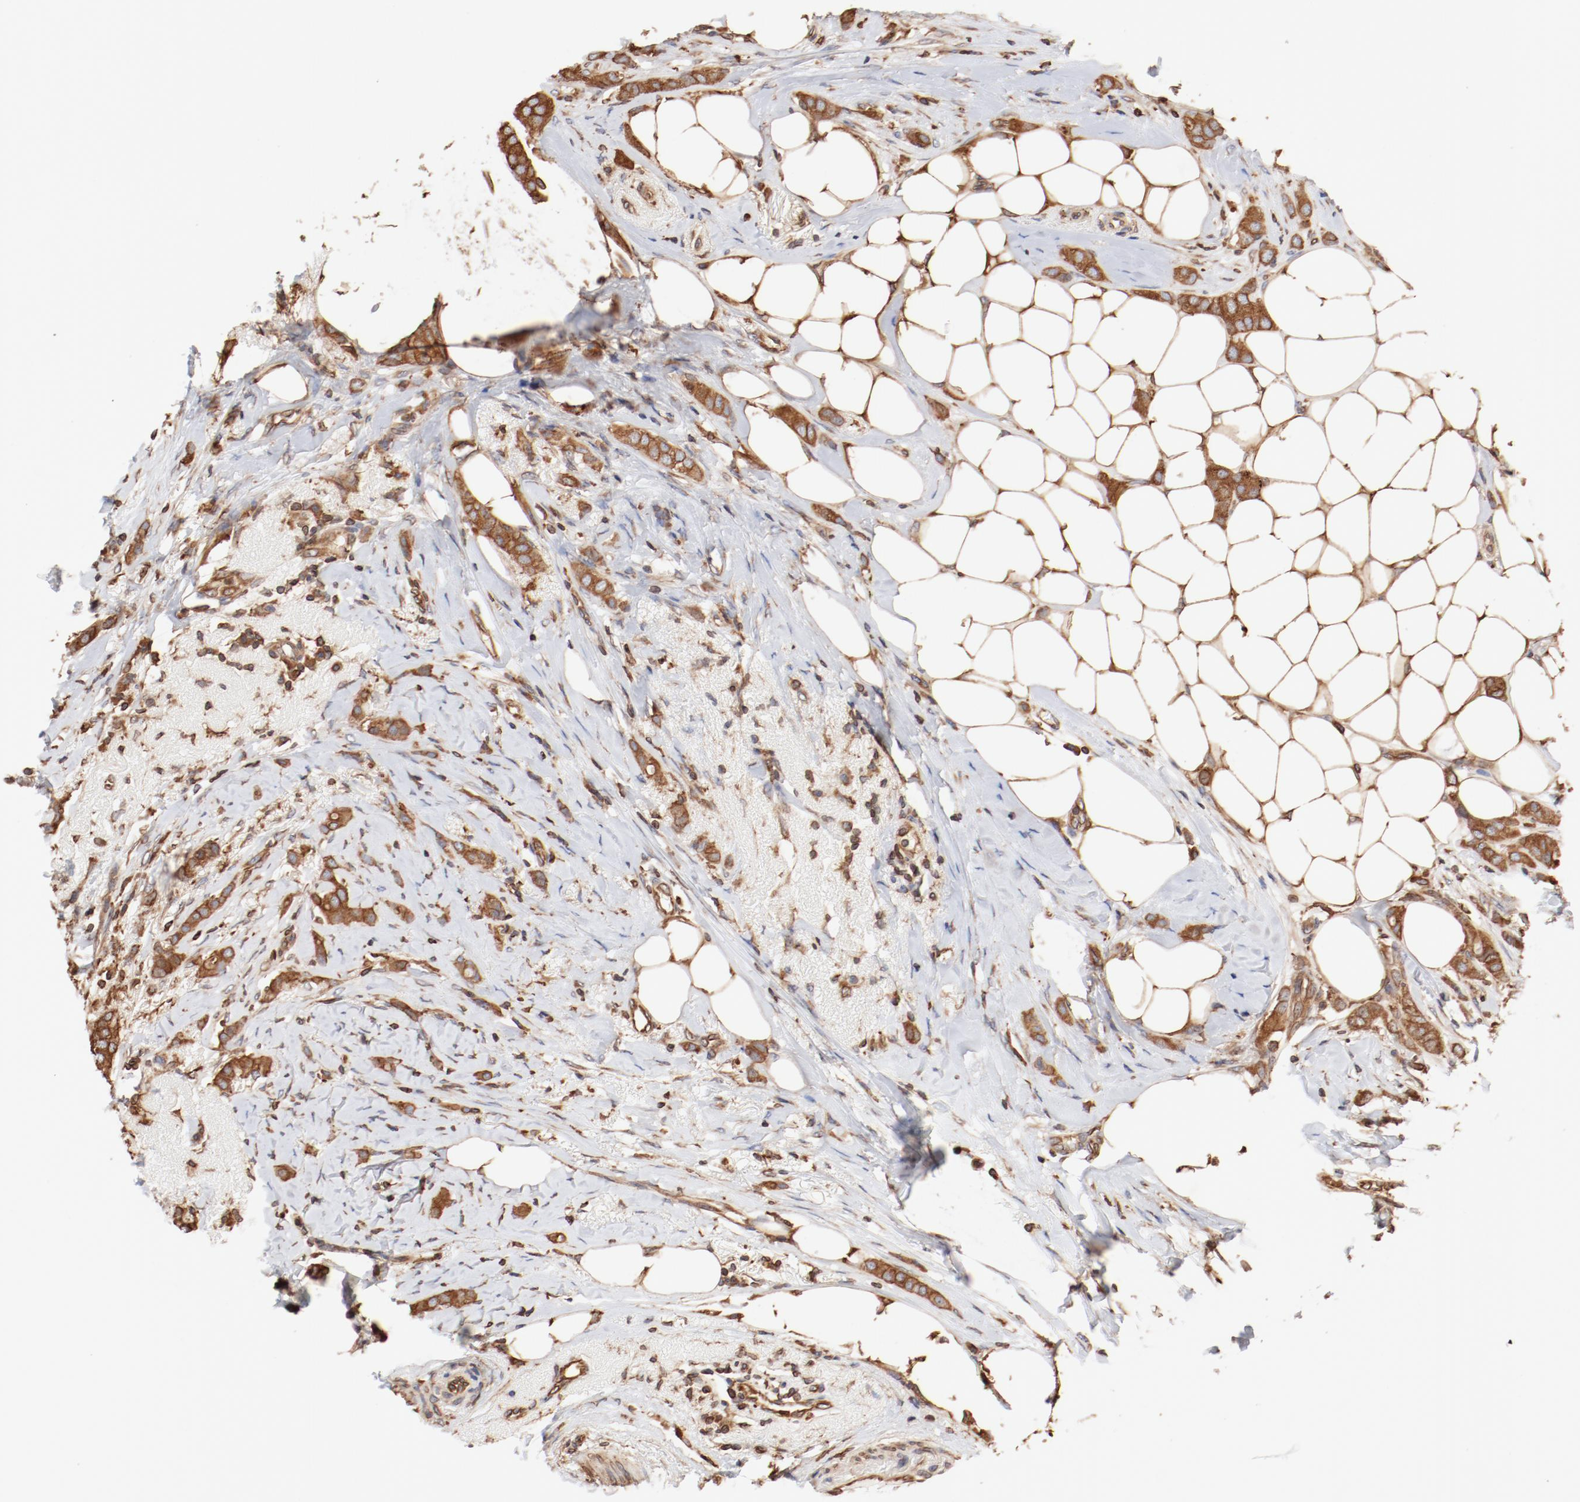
{"staining": {"intensity": "moderate", "quantity": ">75%", "location": "cytoplasmic/membranous"}, "tissue": "breast cancer", "cell_type": "Tumor cells", "image_type": "cancer", "snomed": [{"axis": "morphology", "description": "Lobular carcinoma"}, {"axis": "topography", "description": "Breast"}], "caption": "DAB immunohistochemical staining of human breast lobular carcinoma reveals moderate cytoplasmic/membranous protein positivity in approximately >75% of tumor cells. (Stains: DAB in brown, nuclei in blue, Microscopy: brightfield microscopy at high magnification).", "gene": "BCAP31", "patient": {"sex": "female", "age": 55}}